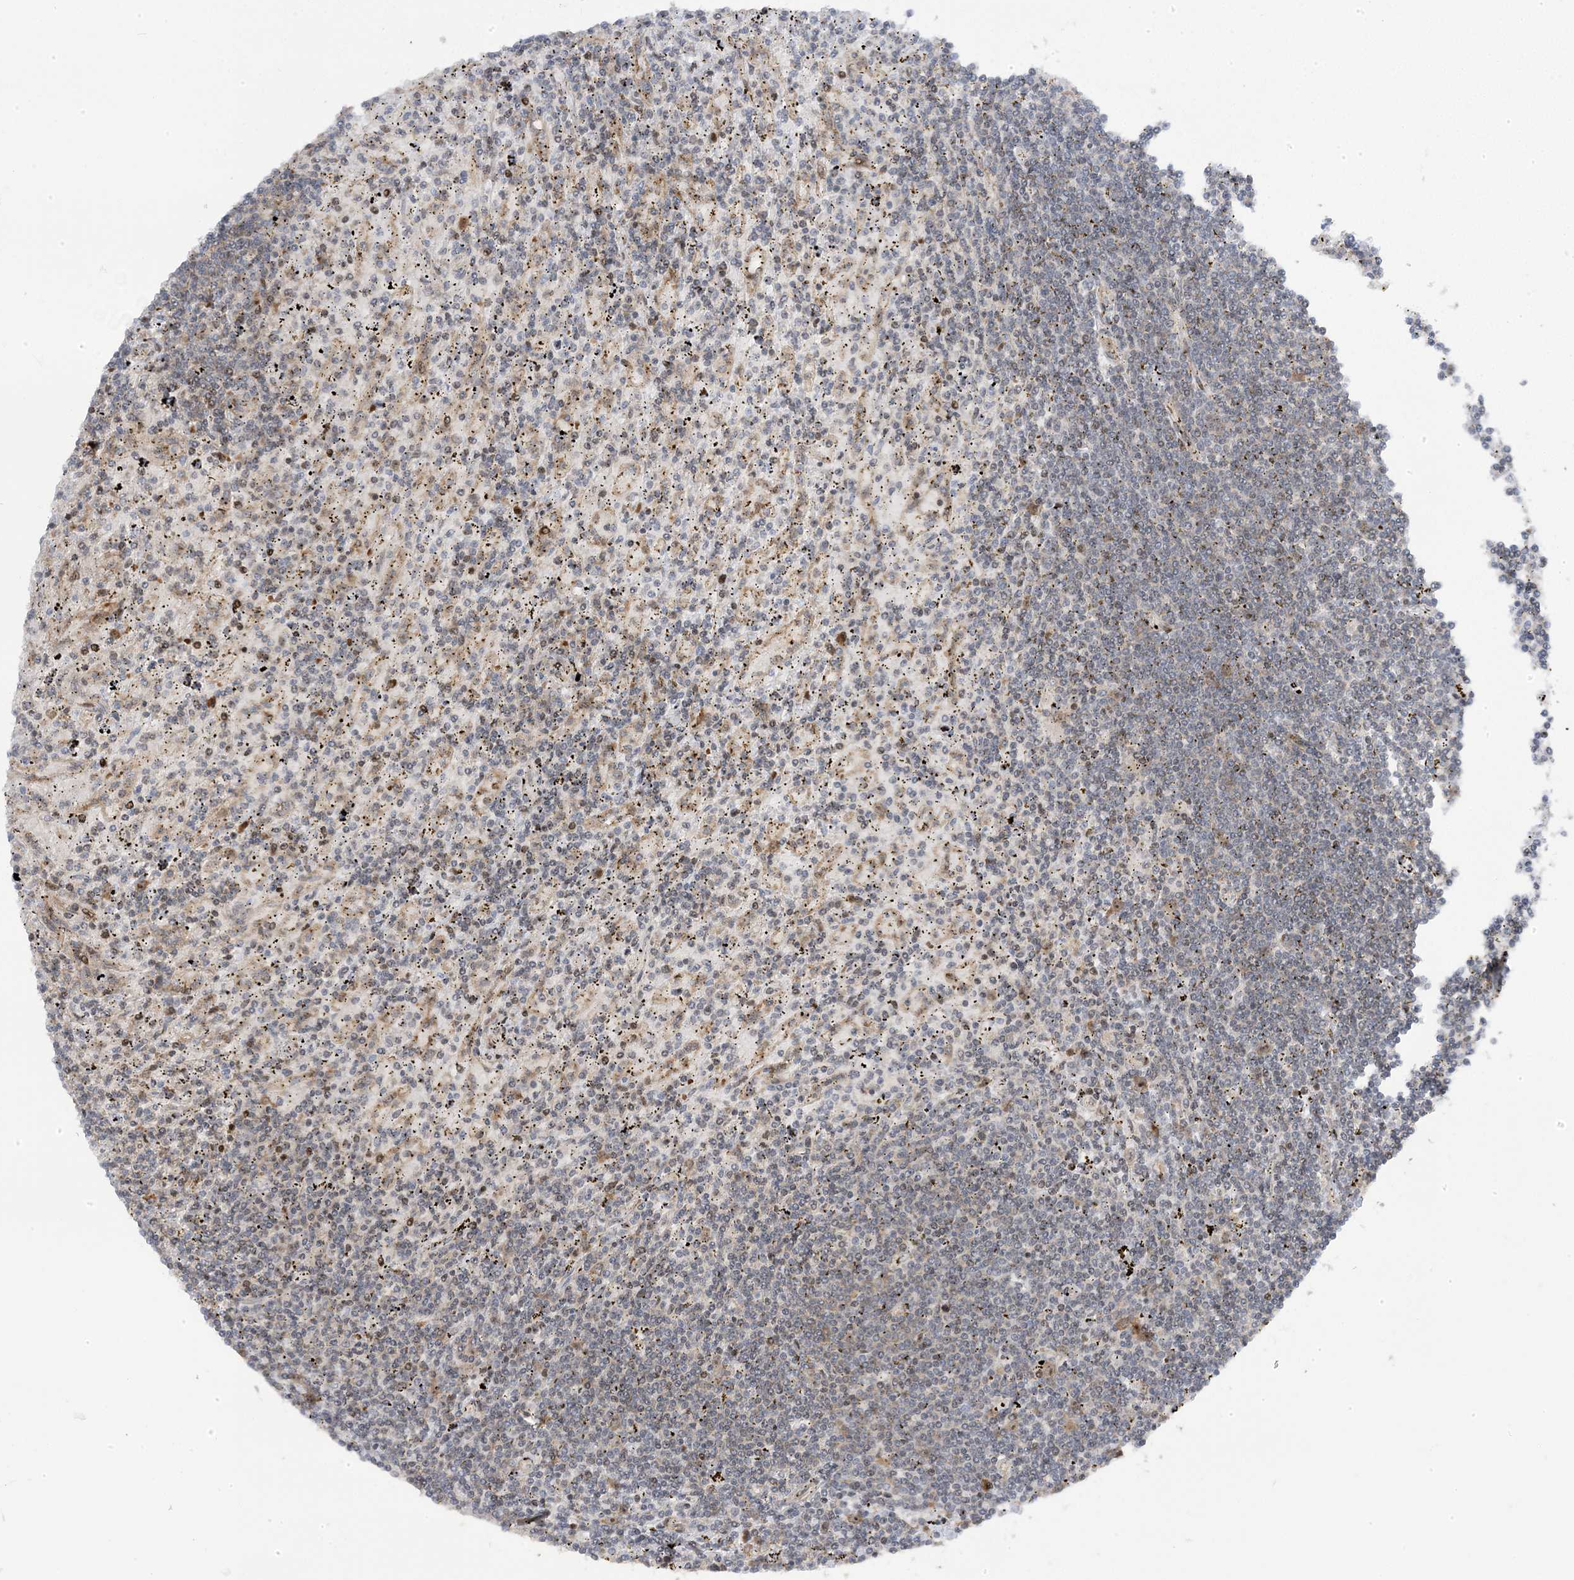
{"staining": {"intensity": "moderate", "quantity": "<25%", "location": "cytoplasmic/membranous,nuclear"}, "tissue": "lymphoma", "cell_type": "Tumor cells", "image_type": "cancer", "snomed": [{"axis": "morphology", "description": "Malignant lymphoma, non-Hodgkin's type, Low grade"}, {"axis": "topography", "description": "Spleen"}], "caption": "High-magnification brightfield microscopy of malignant lymphoma, non-Hodgkin's type (low-grade) stained with DAB (brown) and counterstained with hematoxylin (blue). tumor cells exhibit moderate cytoplasmic/membranous and nuclear staining is identified in approximately<25% of cells. Ihc stains the protein of interest in brown and the nuclei are stained blue.", "gene": "MAP7D3", "patient": {"sex": "male", "age": 76}}